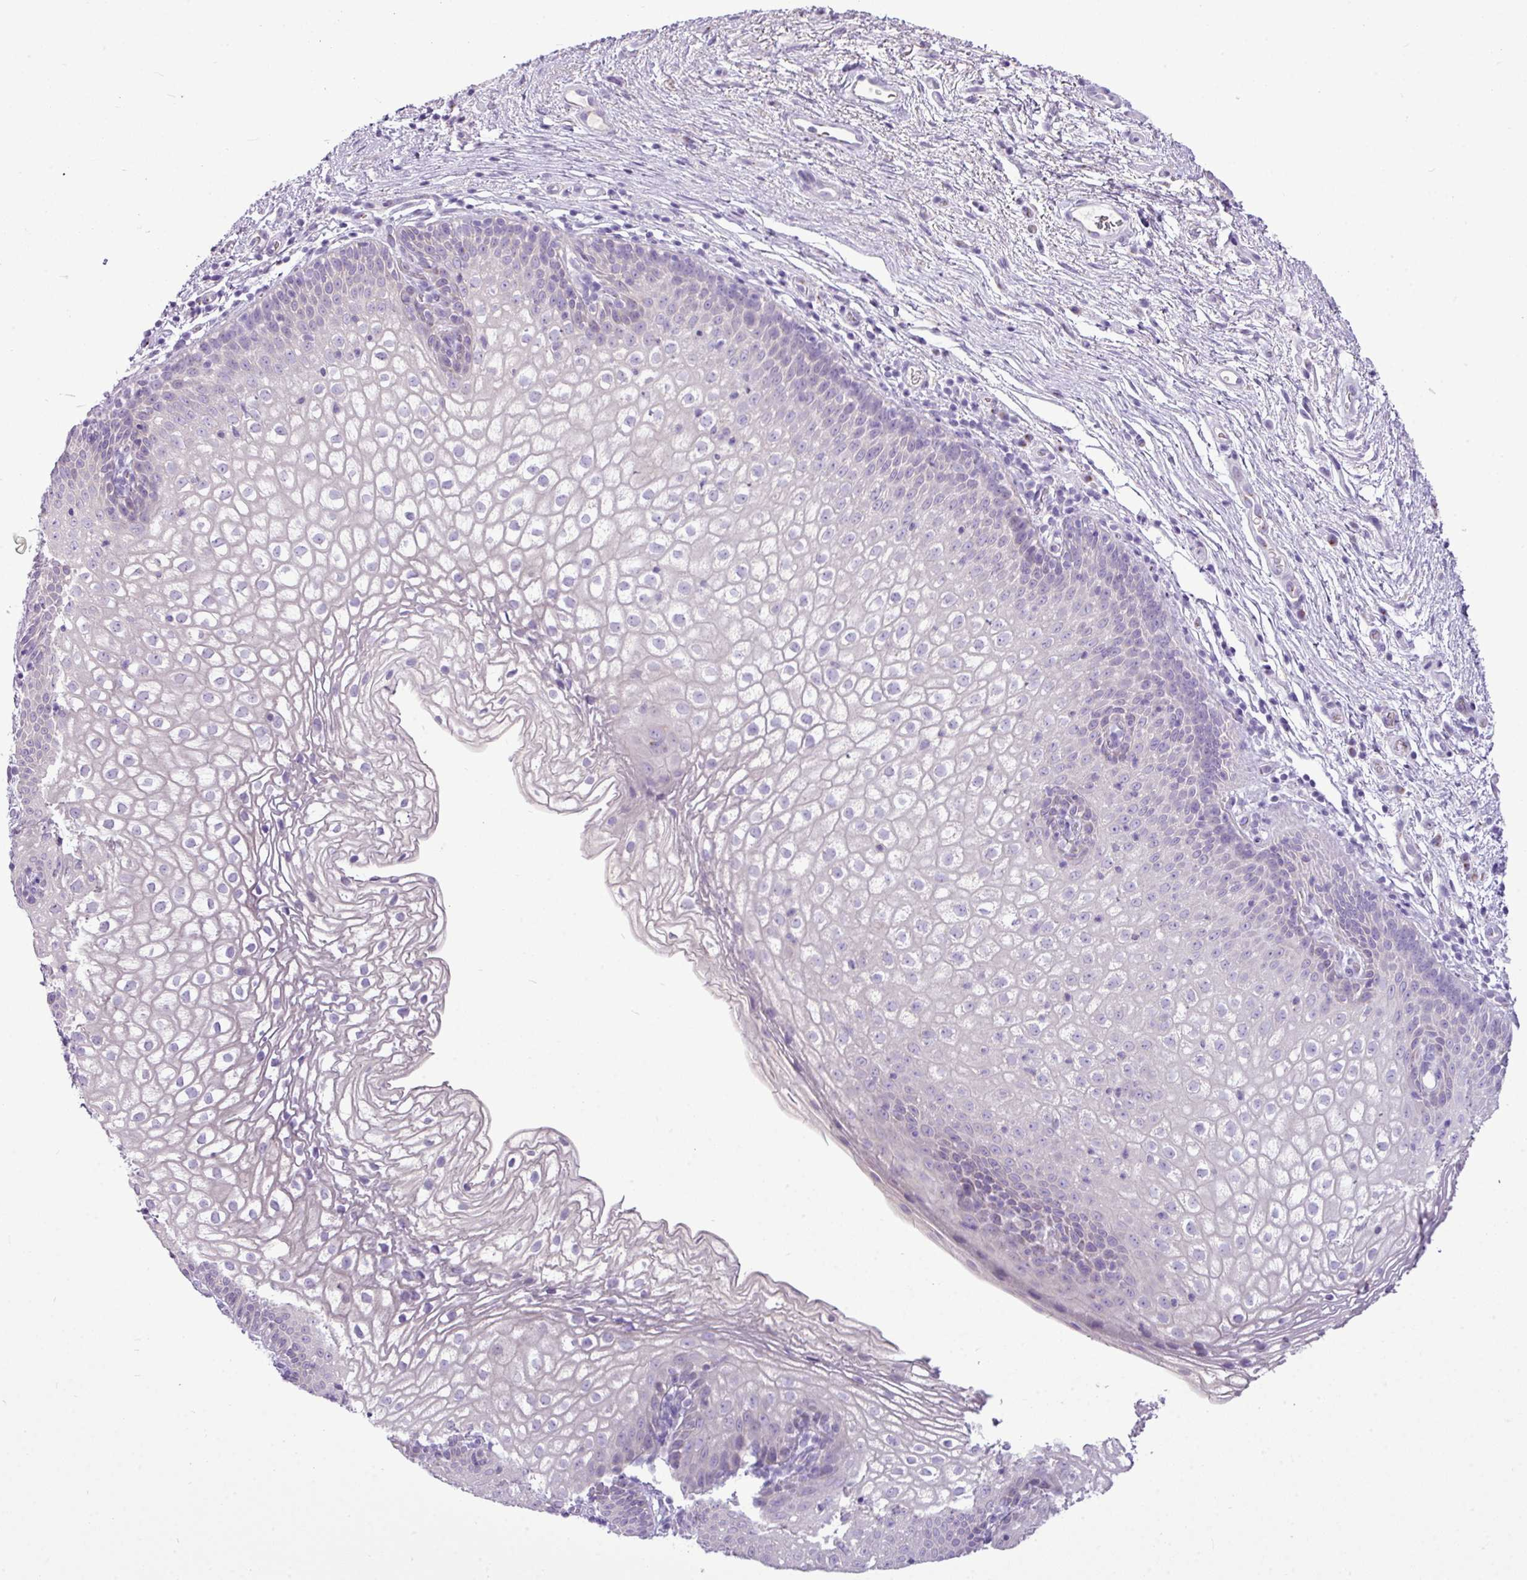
{"staining": {"intensity": "negative", "quantity": "none", "location": "none"}, "tissue": "vagina", "cell_type": "Squamous epithelial cells", "image_type": "normal", "snomed": [{"axis": "morphology", "description": "Normal tissue, NOS"}, {"axis": "topography", "description": "Vagina"}], "caption": "Unremarkable vagina was stained to show a protein in brown. There is no significant staining in squamous epithelial cells. The staining is performed using DAB brown chromogen with nuclei counter-stained in using hematoxylin.", "gene": "FAM43A", "patient": {"sex": "female", "age": 47}}